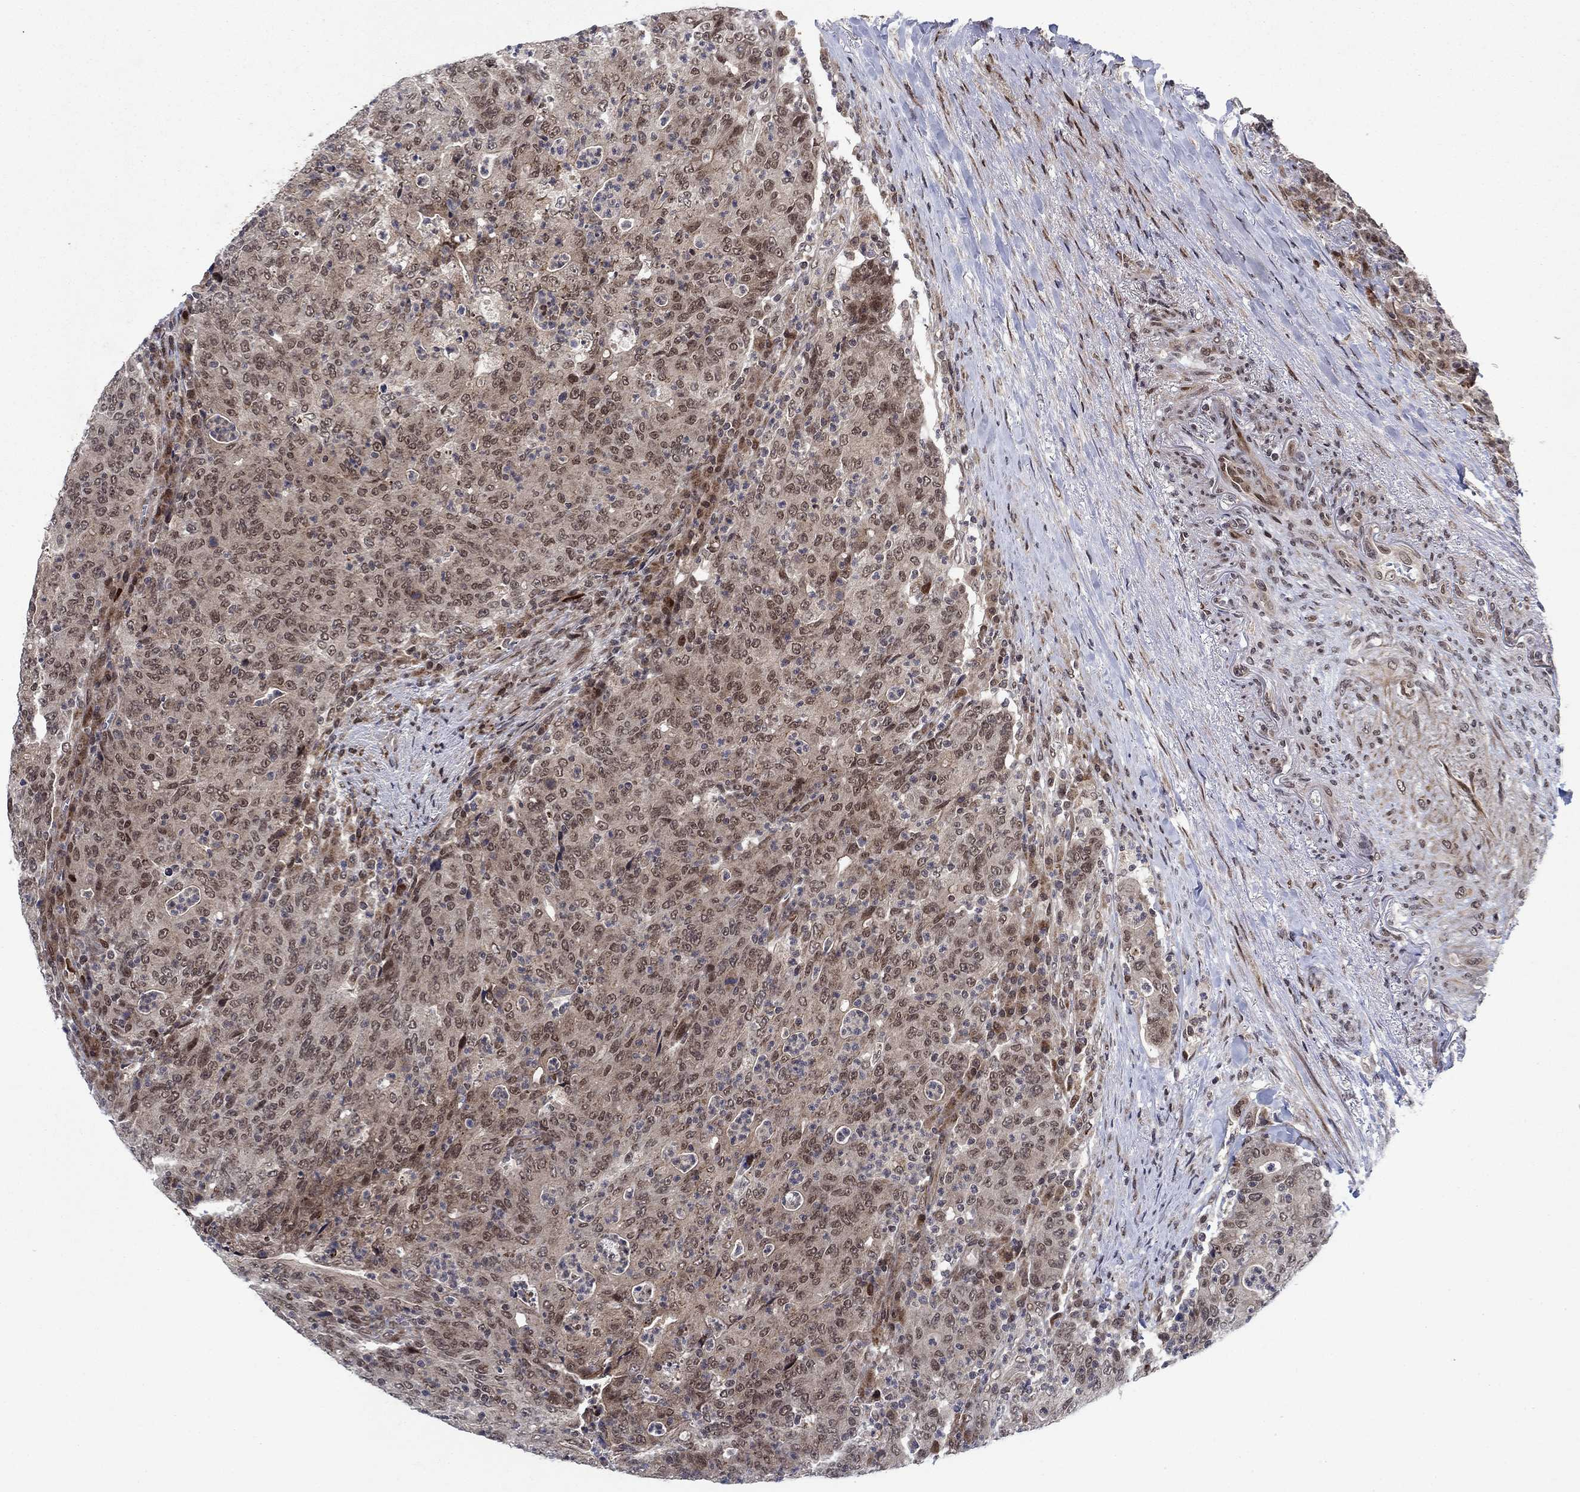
{"staining": {"intensity": "strong", "quantity": "<25%", "location": "nuclear"}, "tissue": "colorectal cancer", "cell_type": "Tumor cells", "image_type": "cancer", "snomed": [{"axis": "morphology", "description": "Adenocarcinoma, NOS"}, {"axis": "topography", "description": "Colon"}], "caption": "A brown stain labels strong nuclear staining of a protein in human colorectal adenocarcinoma tumor cells. (DAB (3,3'-diaminobenzidine) IHC, brown staining for protein, blue staining for nuclei).", "gene": "PRICKLE4", "patient": {"sex": "male", "age": 70}}